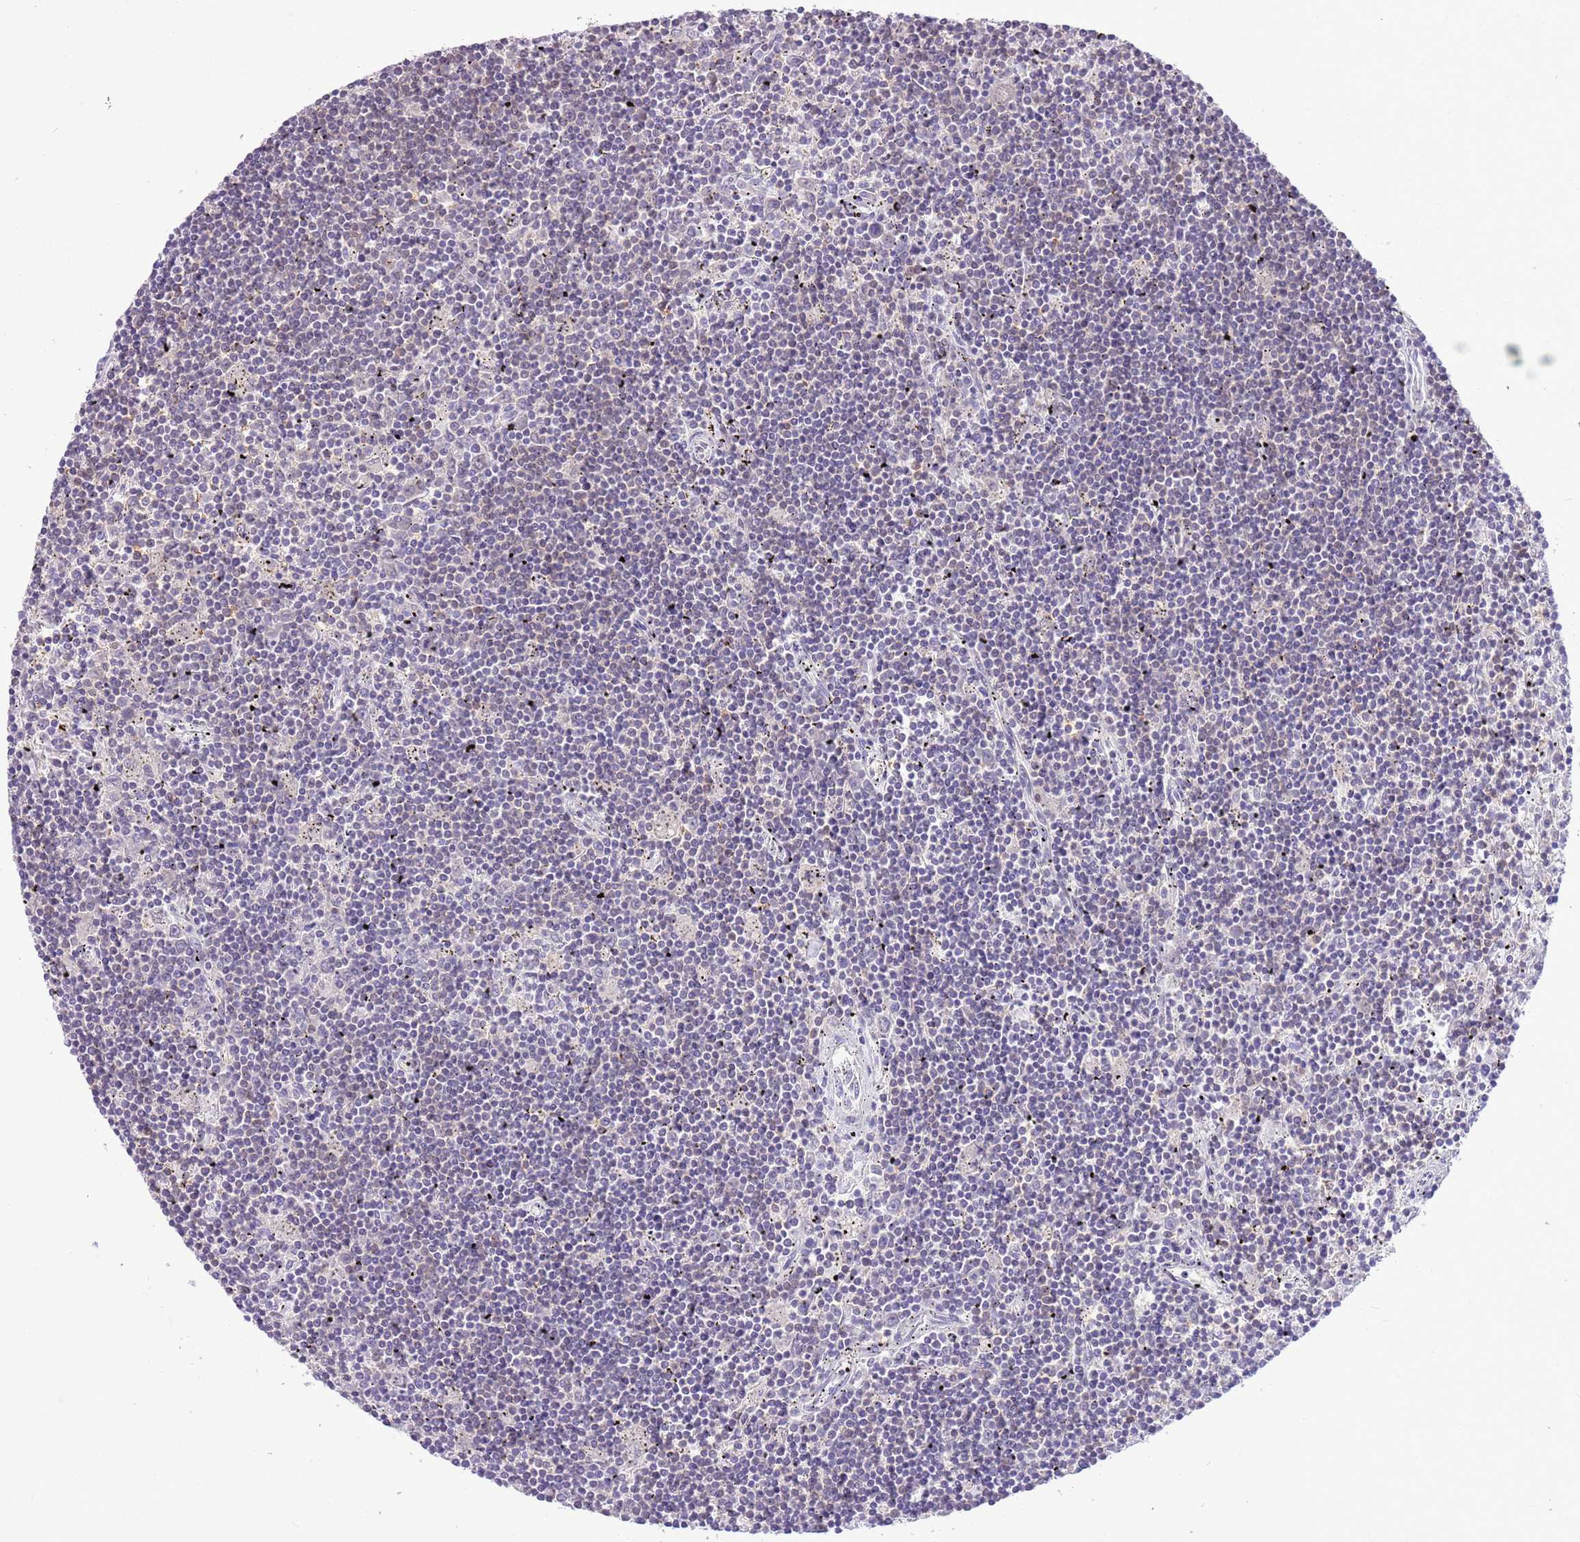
{"staining": {"intensity": "negative", "quantity": "none", "location": "none"}, "tissue": "lymphoma", "cell_type": "Tumor cells", "image_type": "cancer", "snomed": [{"axis": "morphology", "description": "Malignant lymphoma, non-Hodgkin's type, Low grade"}, {"axis": "topography", "description": "Spleen"}], "caption": "DAB (3,3'-diaminobenzidine) immunohistochemical staining of lymphoma reveals no significant positivity in tumor cells.", "gene": "DDI2", "patient": {"sex": "male", "age": 76}}